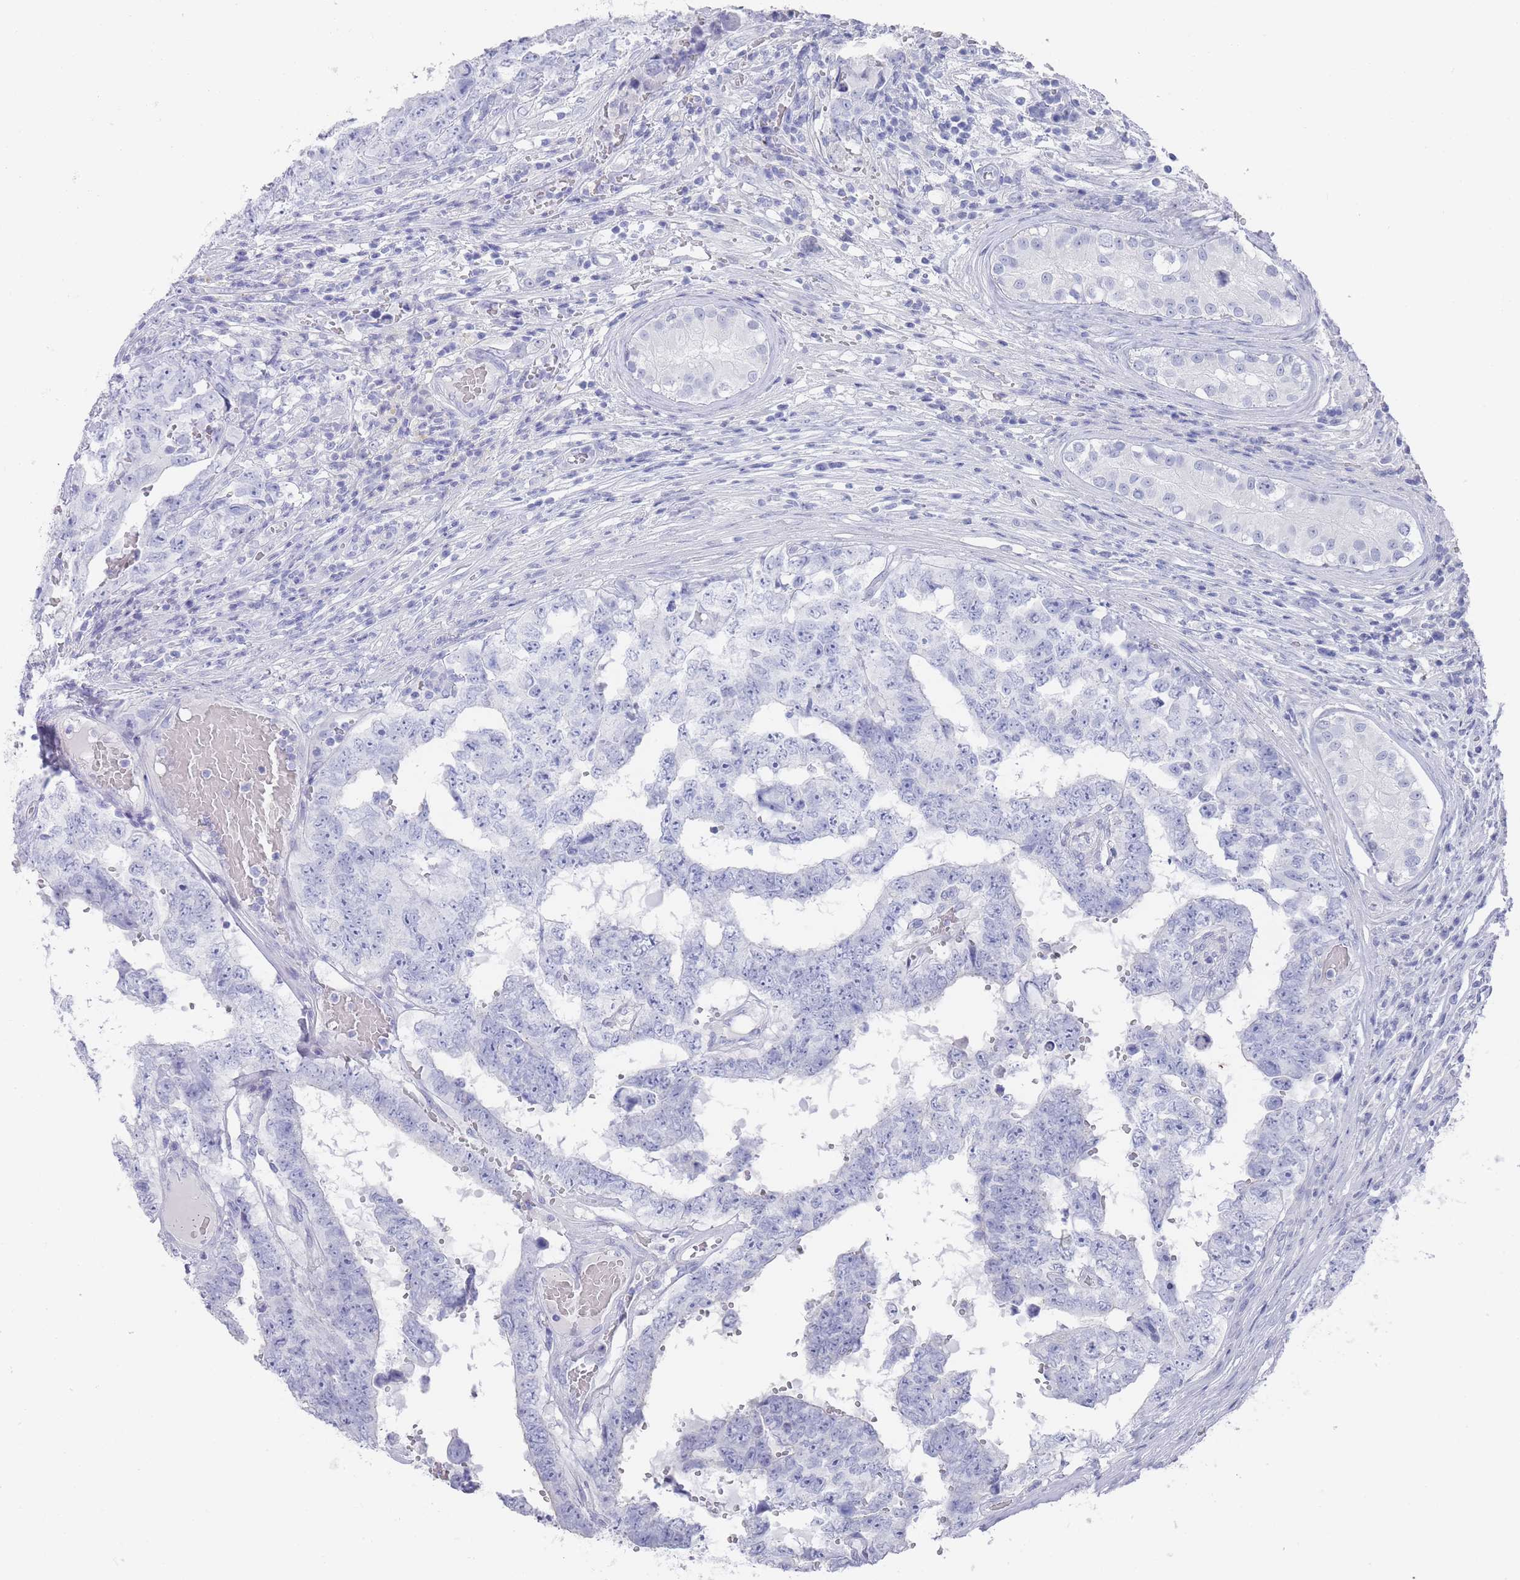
{"staining": {"intensity": "negative", "quantity": "none", "location": "none"}, "tissue": "testis cancer", "cell_type": "Tumor cells", "image_type": "cancer", "snomed": [{"axis": "morphology", "description": "Normal tissue, NOS"}, {"axis": "morphology", "description": "Carcinoma, Embryonal, NOS"}, {"axis": "topography", "description": "Testis"}, {"axis": "topography", "description": "Epididymis"}], "caption": "Immunohistochemical staining of human embryonal carcinoma (testis) shows no significant expression in tumor cells.", "gene": "RAB2B", "patient": {"sex": "male", "age": 25}}